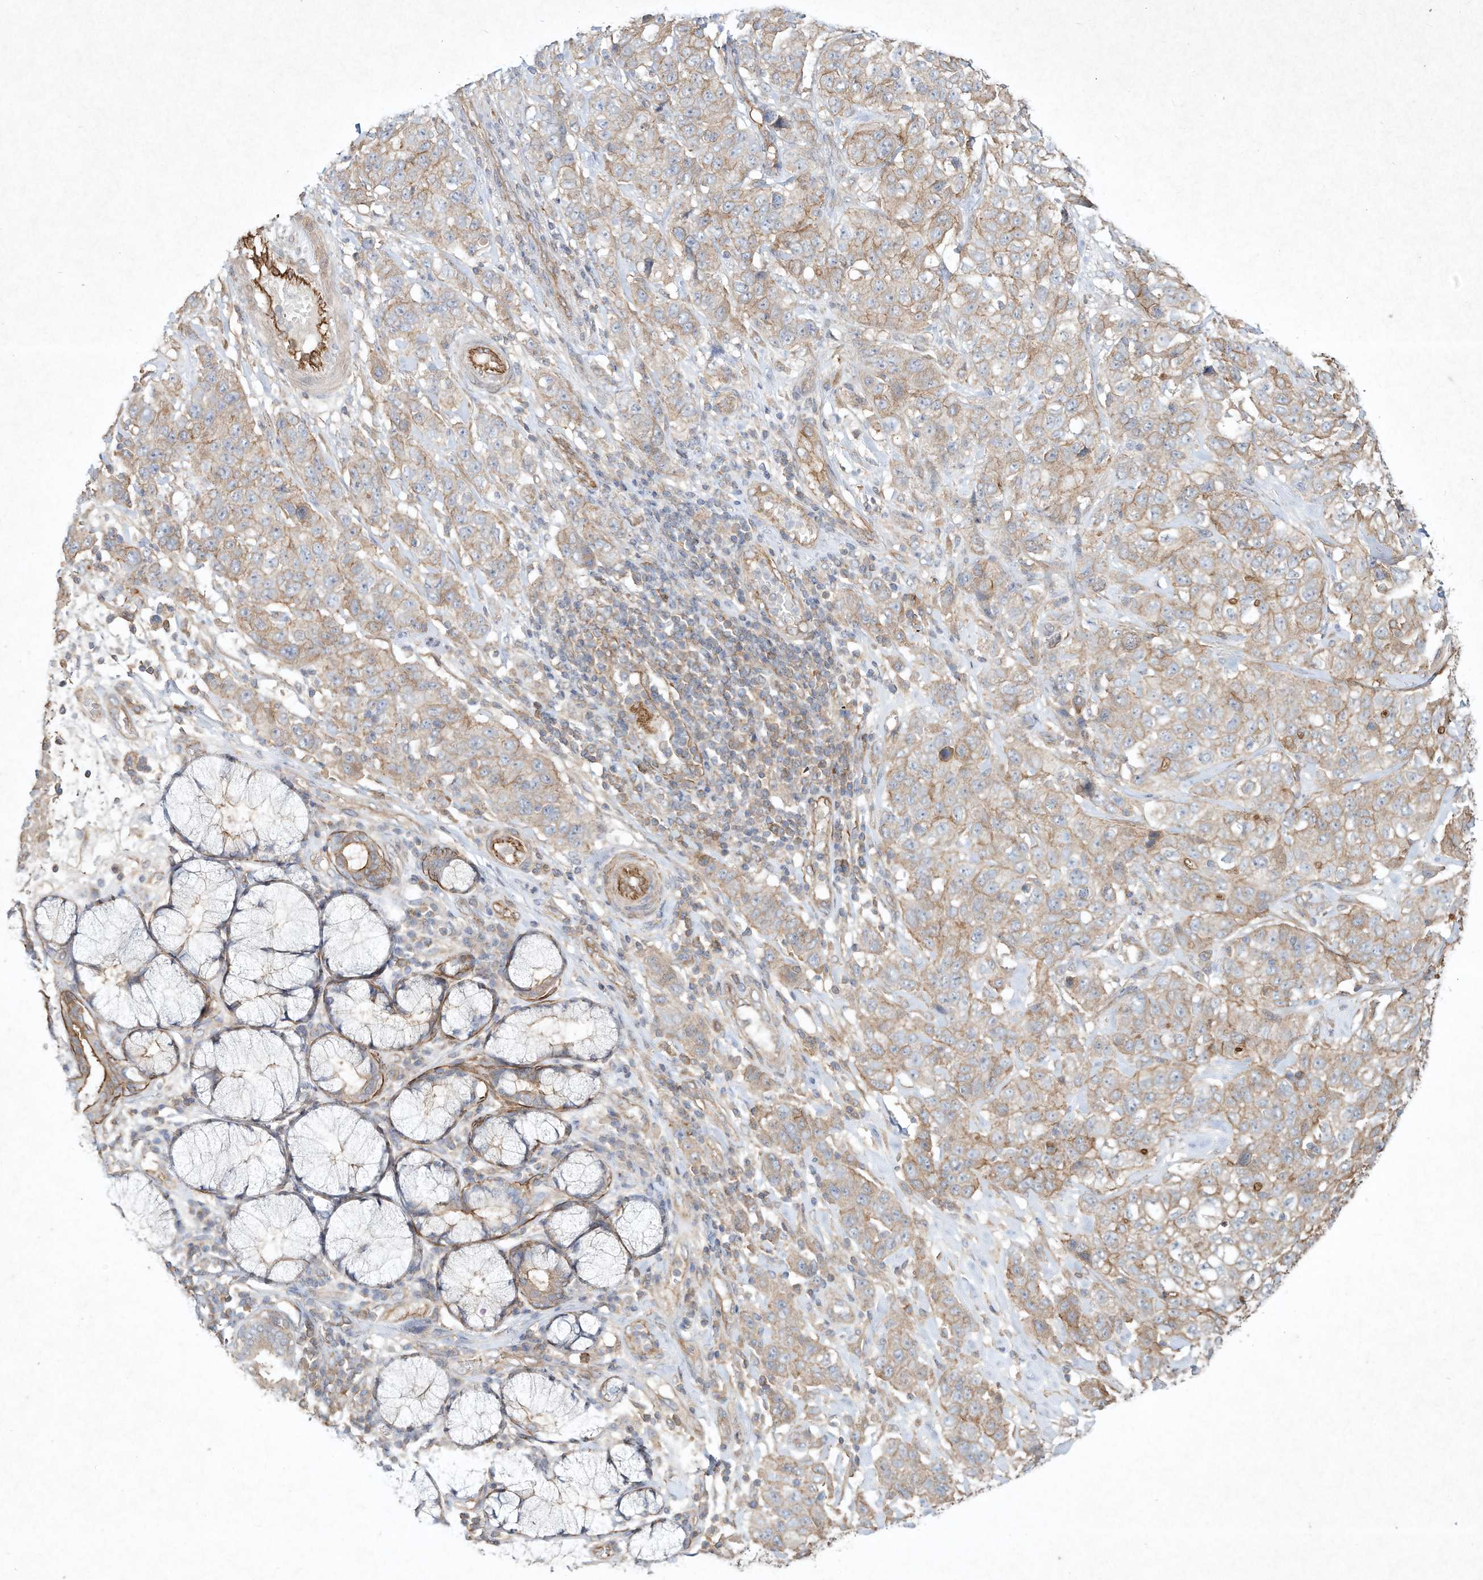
{"staining": {"intensity": "weak", "quantity": ">75%", "location": "cytoplasmic/membranous"}, "tissue": "stomach cancer", "cell_type": "Tumor cells", "image_type": "cancer", "snomed": [{"axis": "morphology", "description": "Adenocarcinoma, NOS"}, {"axis": "topography", "description": "Stomach"}], "caption": "A low amount of weak cytoplasmic/membranous staining is appreciated in about >75% of tumor cells in stomach adenocarcinoma tissue.", "gene": "HTR5A", "patient": {"sex": "male", "age": 48}}